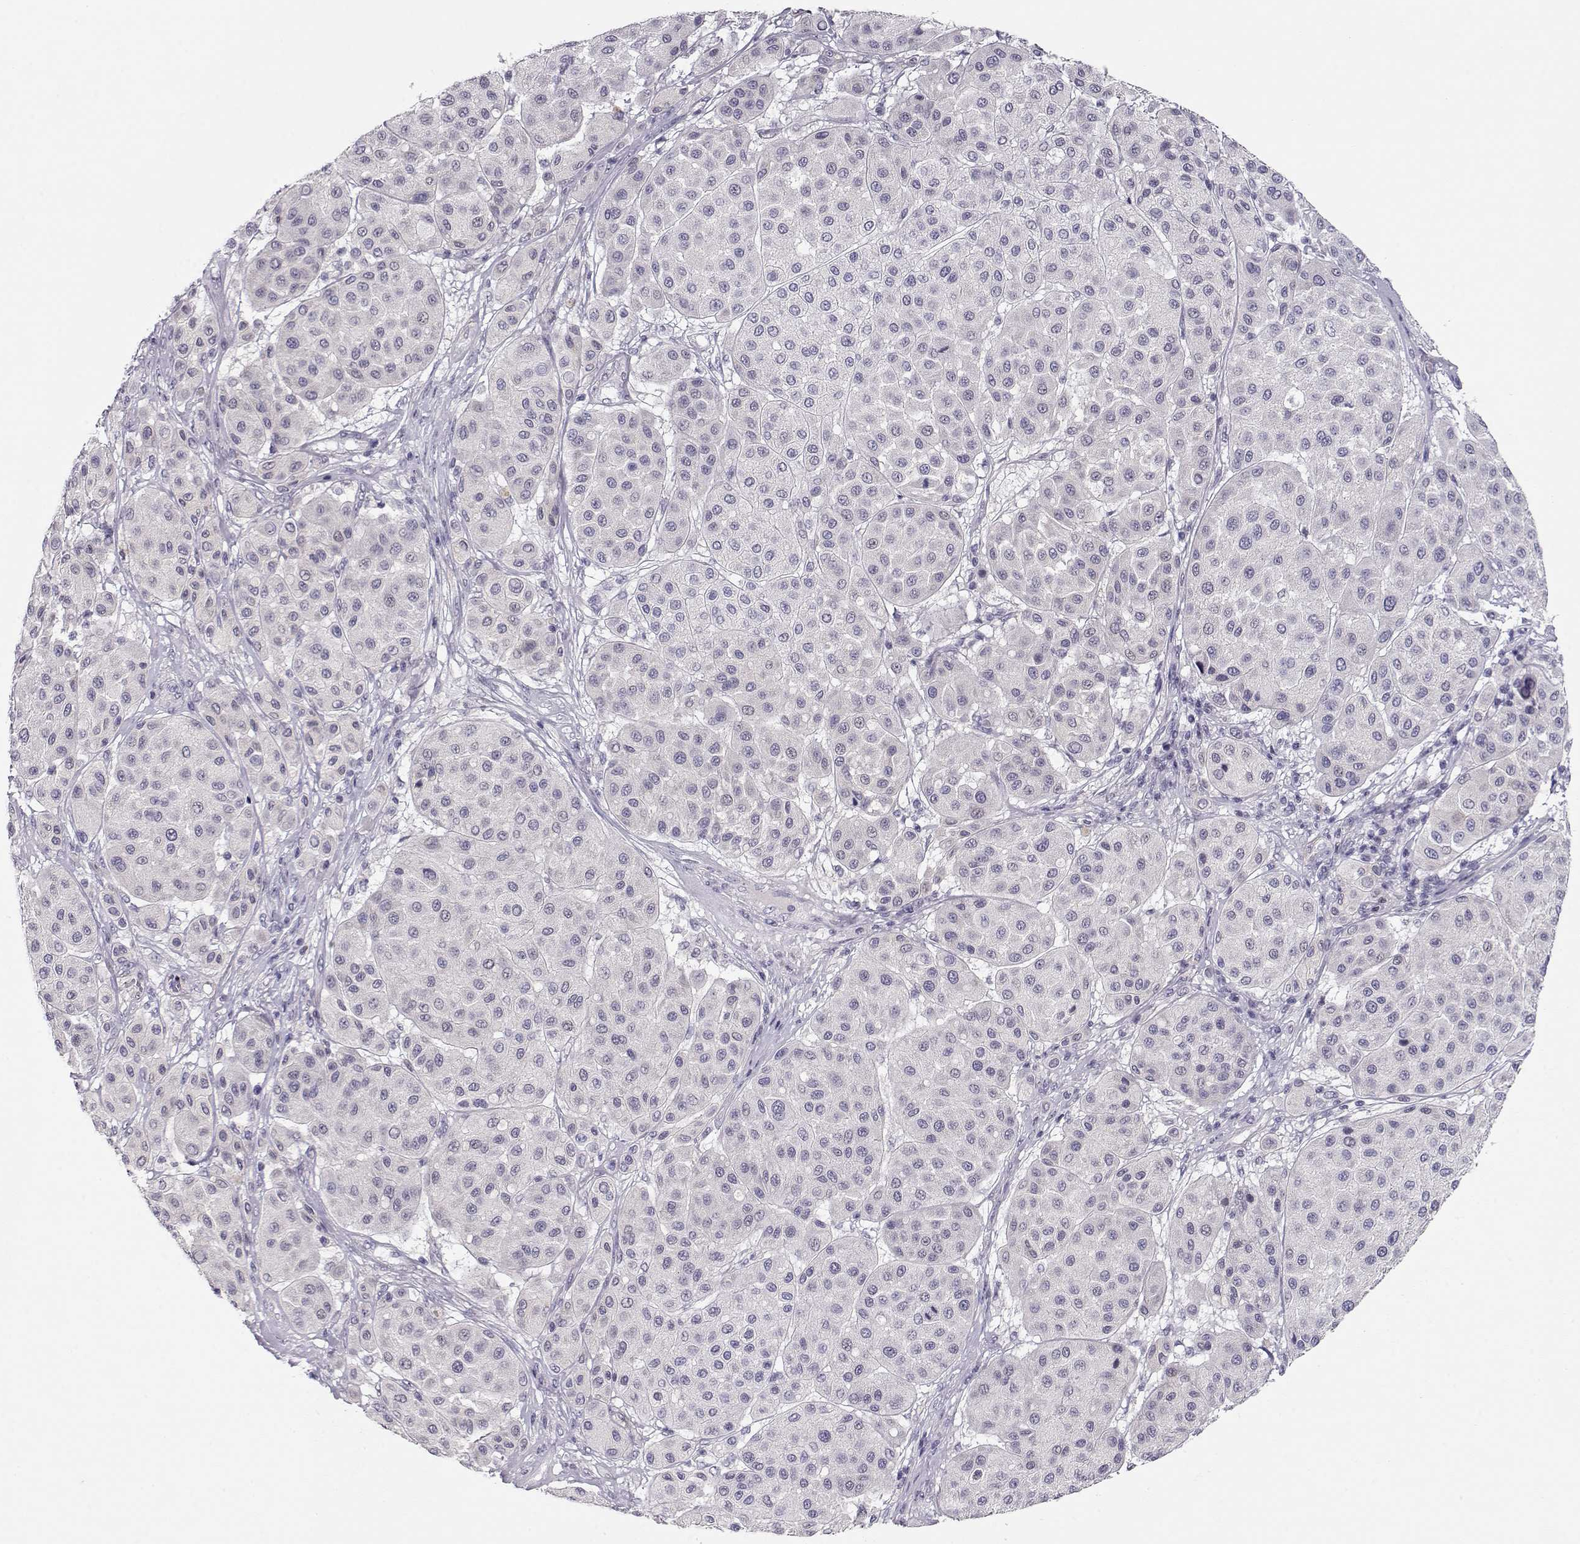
{"staining": {"intensity": "negative", "quantity": "none", "location": "none"}, "tissue": "melanoma", "cell_type": "Tumor cells", "image_type": "cancer", "snomed": [{"axis": "morphology", "description": "Malignant melanoma, Metastatic site"}, {"axis": "topography", "description": "Smooth muscle"}], "caption": "The immunohistochemistry (IHC) image has no significant staining in tumor cells of malignant melanoma (metastatic site) tissue.", "gene": "CRX", "patient": {"sex": "male", "age": 41}}